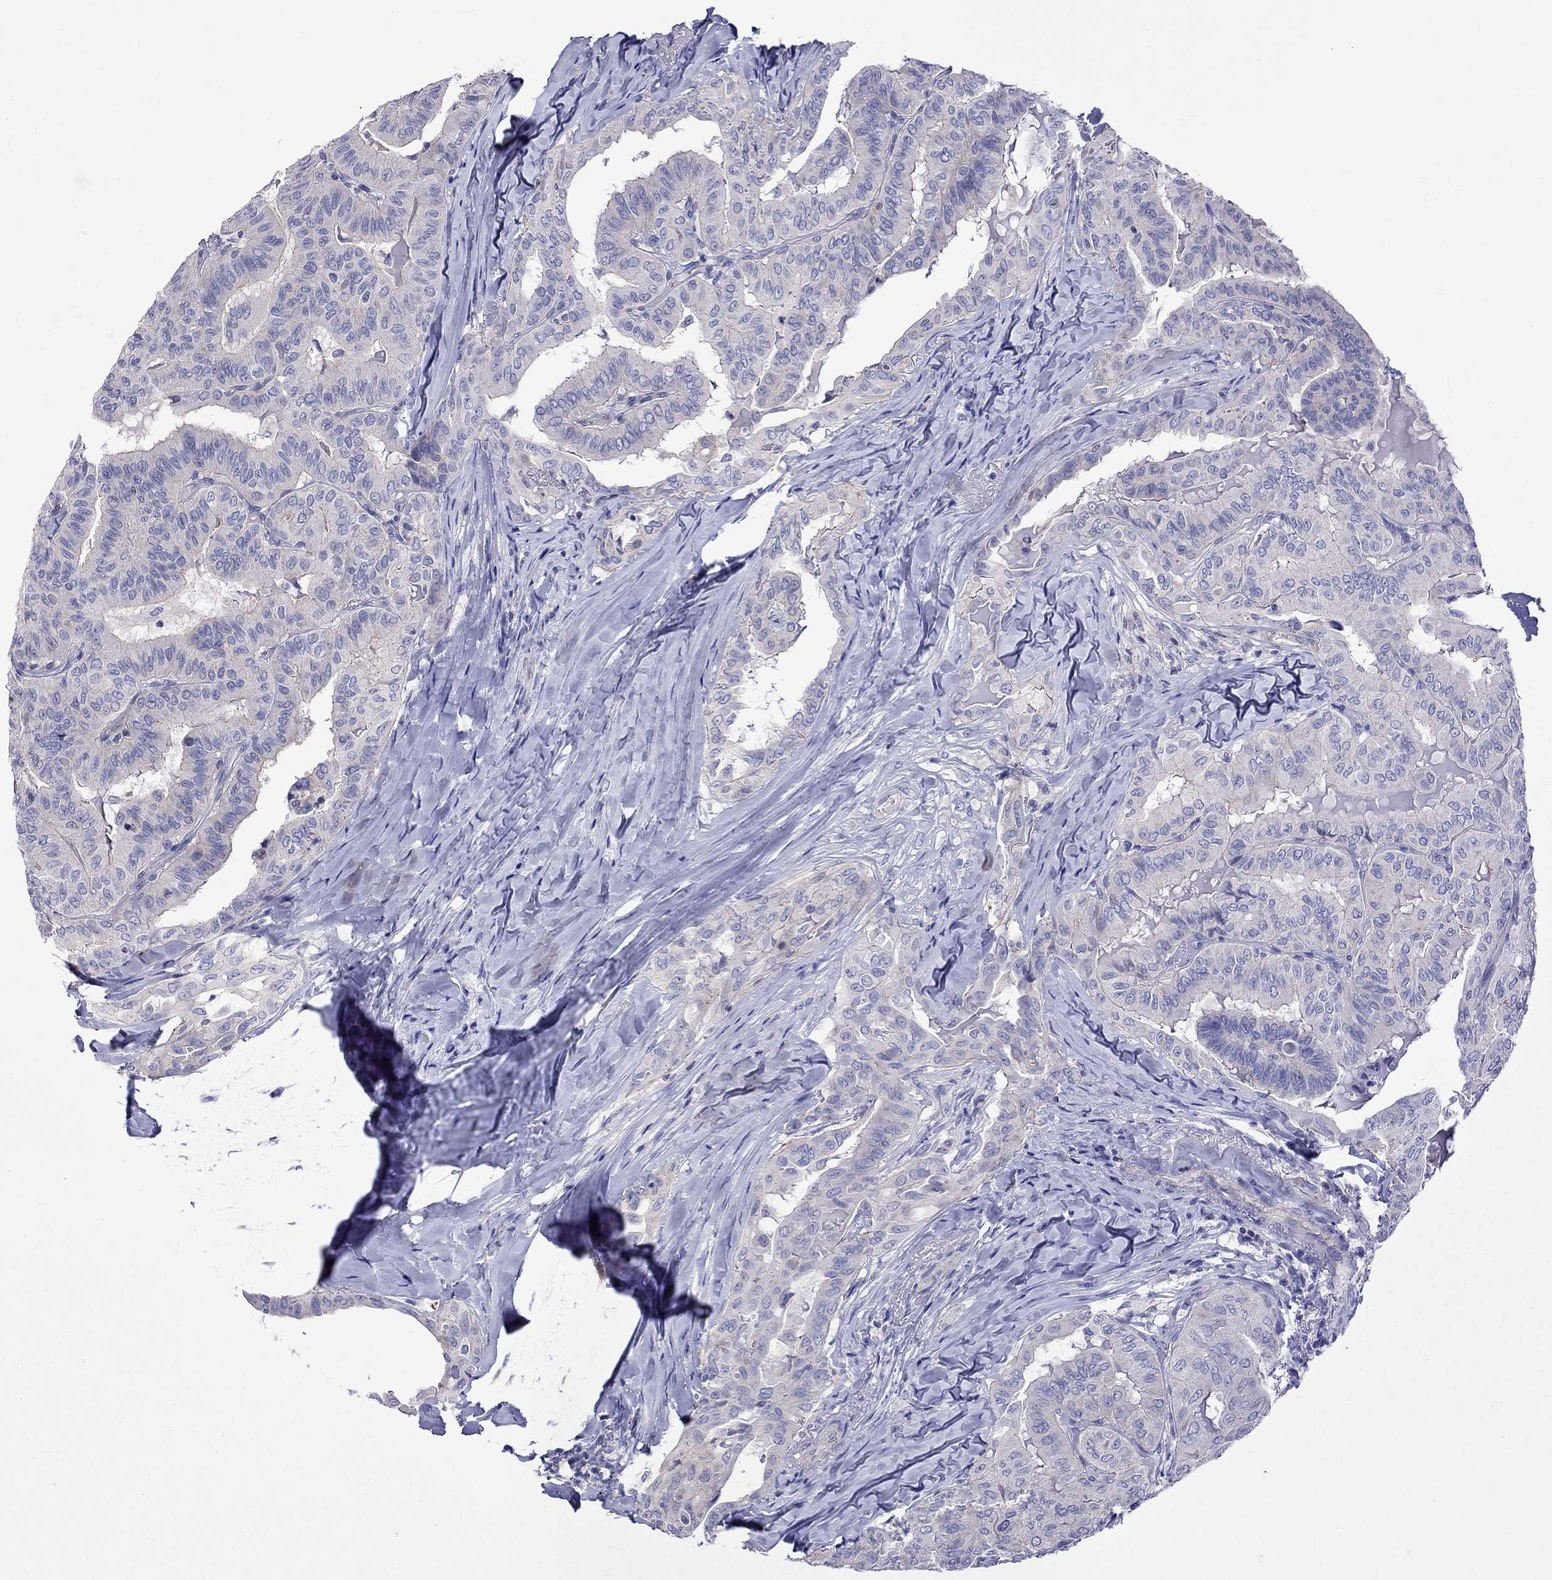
{"staining": {"intensity": "negative", "quantity": "none", "location": "none"}, "tissue": "thyroid cancer", "cell_type": "Tumor cells", "image_type": "cancer", "snomed": [{"axis": "morphology", "description": "Papillary adenocarcinoma, NOS"}, {"axis": "topography", "description": "Thyroid gland"}], "caption": "This micrograph is of thyroid papillary adenocarcinoma stained with immunohistochemistry (IHC) to label a protein in brown with the nuclei are counter-stained blue. There is no positivity in tumor cells.", "gene": "STAR", "patient": {"sex": "female", "age": 68}}